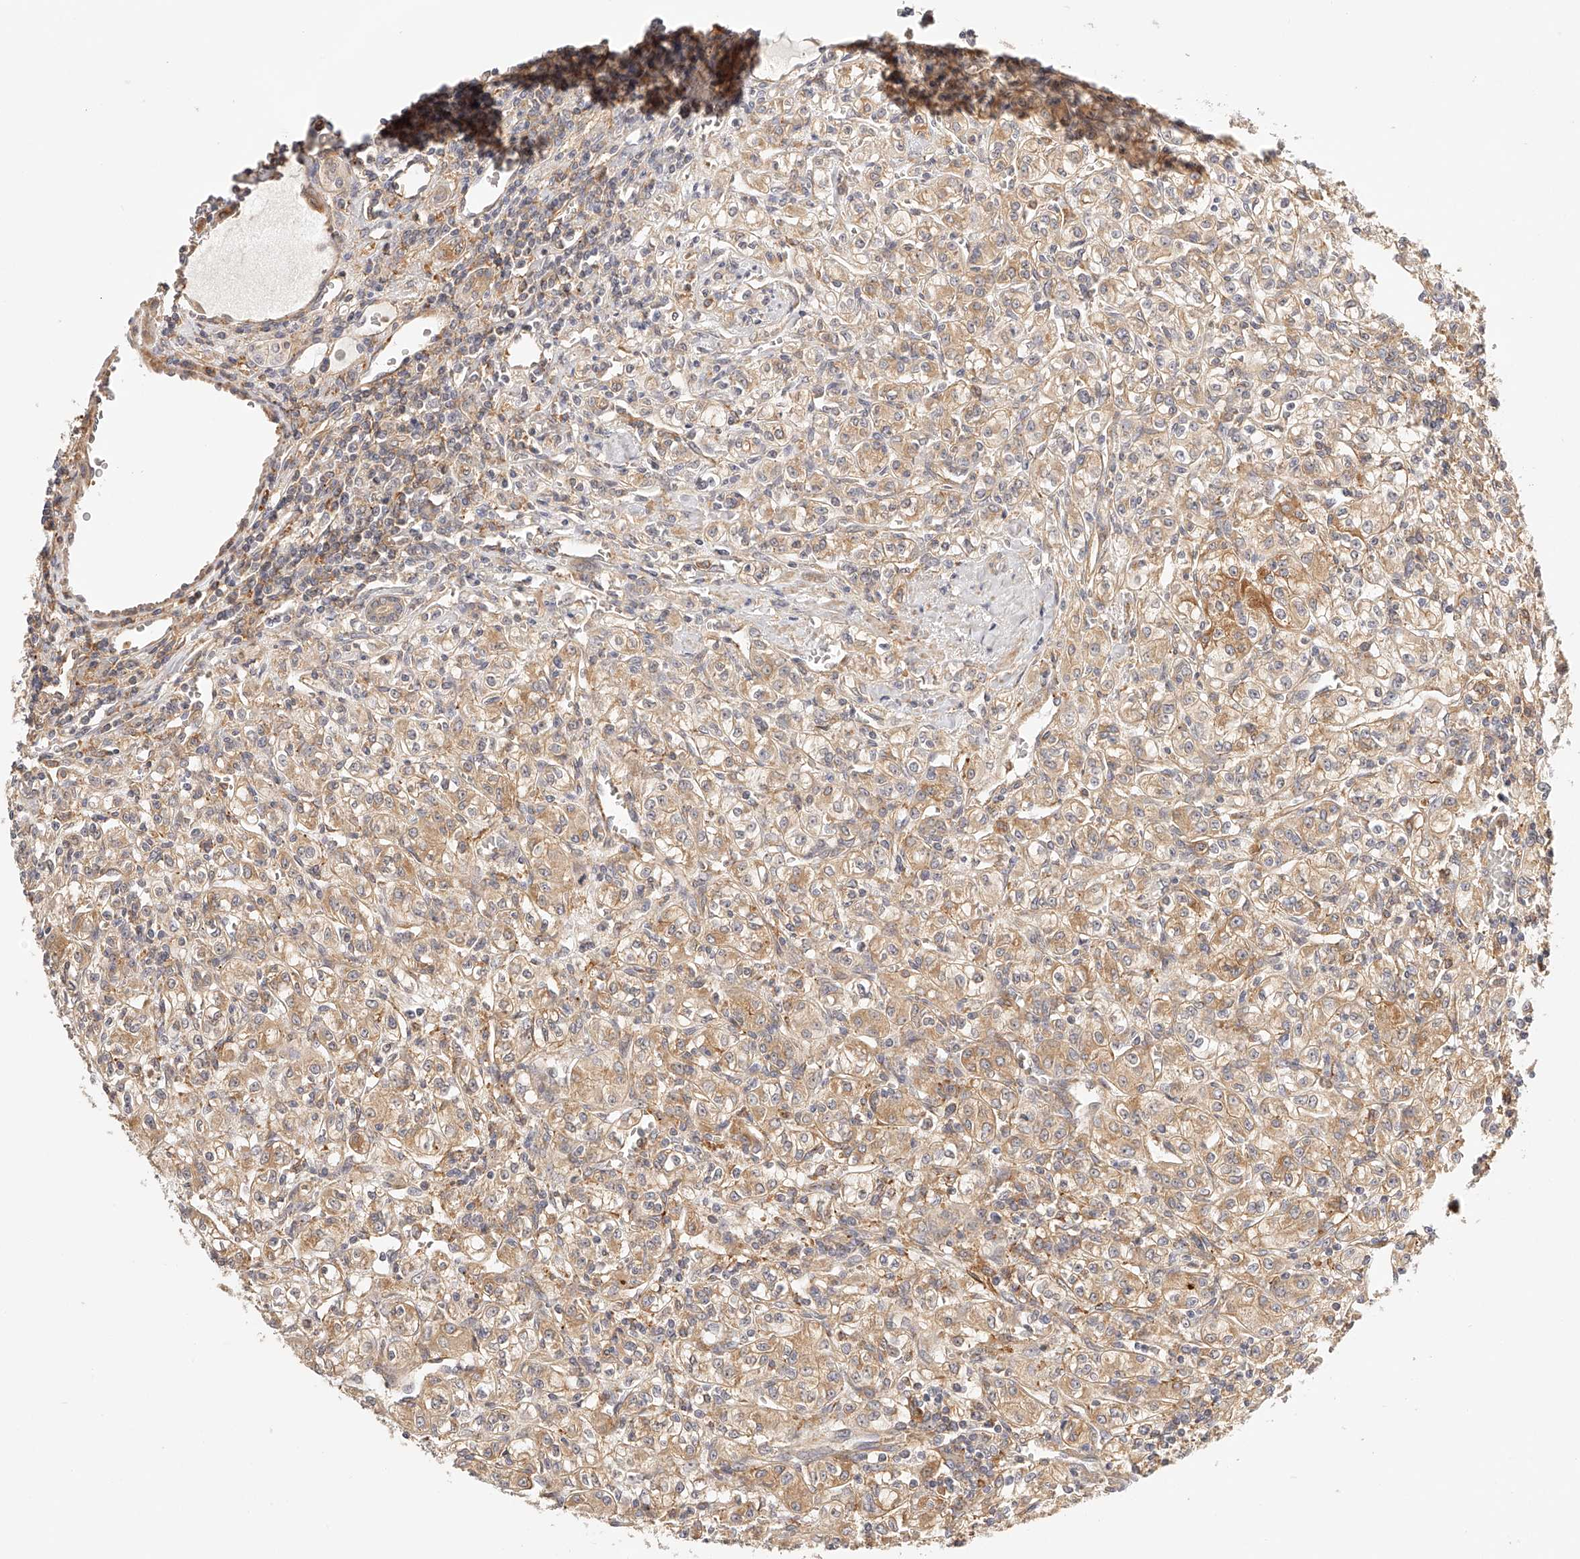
{"staining": {"intensity": "moderate", "quantity": ">75%", "location": "cytoplasmic/membranous"}, "tissue": "renal cancer", "cell_type": "Tumor cells", "image_type": "cancer", "snomed": [{"axis": "morphology", "description": "Adenocarcinoma, NOS"}, {"axis": "topography", "description": "Kidney"}], "caption": "Approximately >75% of tumor cells in human adenocarcinoma (renal) exhibit moderate cytoplasmic/membranous protein expression as visualized by brown immunohistochemical staining.", "gene": "SYNC", "patient": {"sex": "male", "age": 77}}